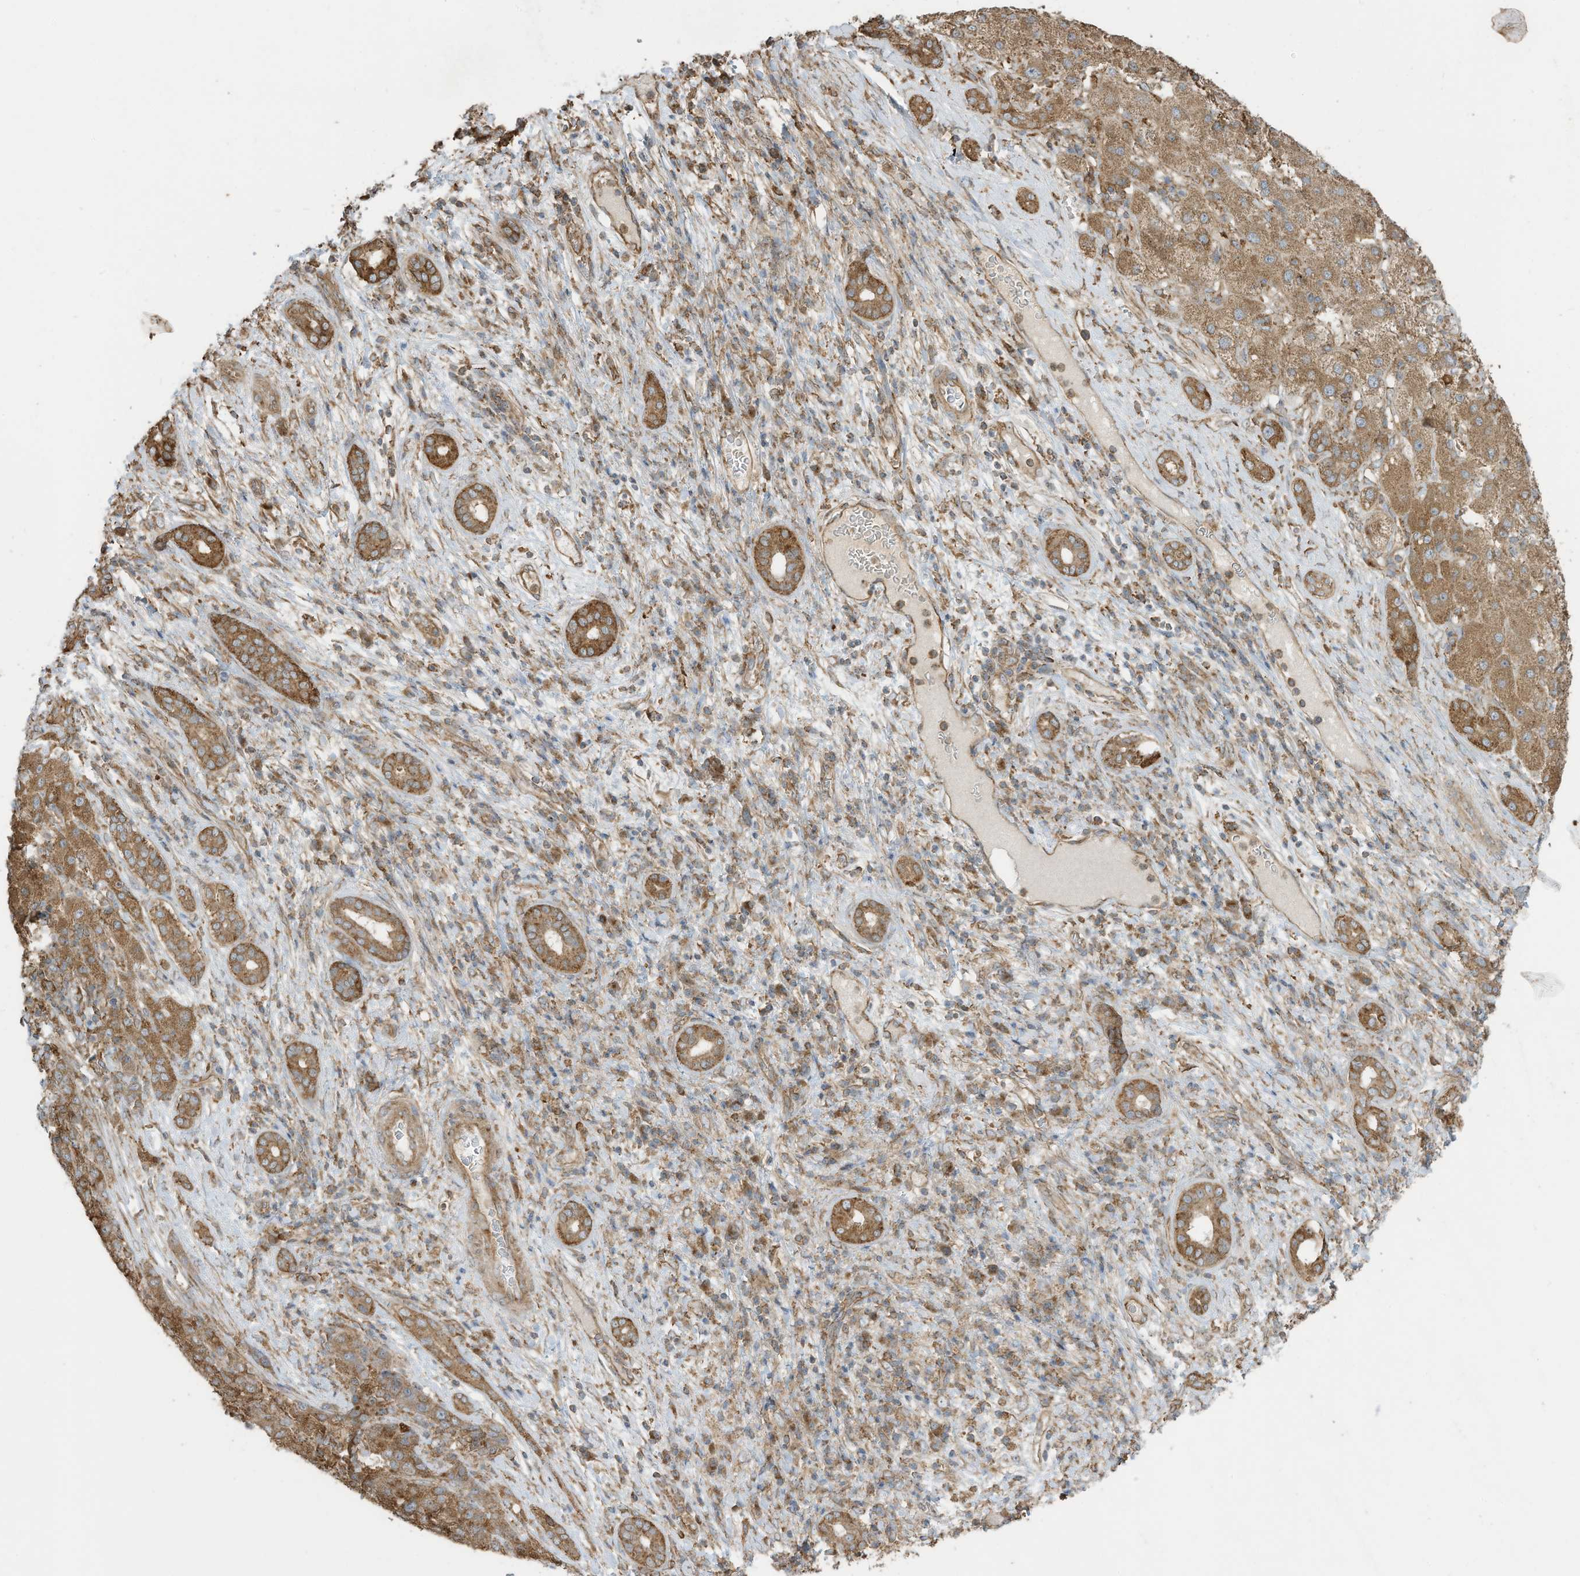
{"staining": {"intensity": "moderate", "quantity": ">75%", "location": "cytoplasmic/membranous"}, "tissue": "liver cancer", "cell_type": "Tumor cells", "image_type": "cancer", "snomed": [{"axis": "morphology", "description": "Carcinoma, Hepatocellular, NOS"}, {"axis": "topography", "description": "Liver"}], "caption": "This is an image of IHC staining of liver cancer, which shows moderate positivity in the cytoplasmic/membranous of tumor cells.", "gene": "CGAS", "patient": {"sex": "male", "age": 65}}